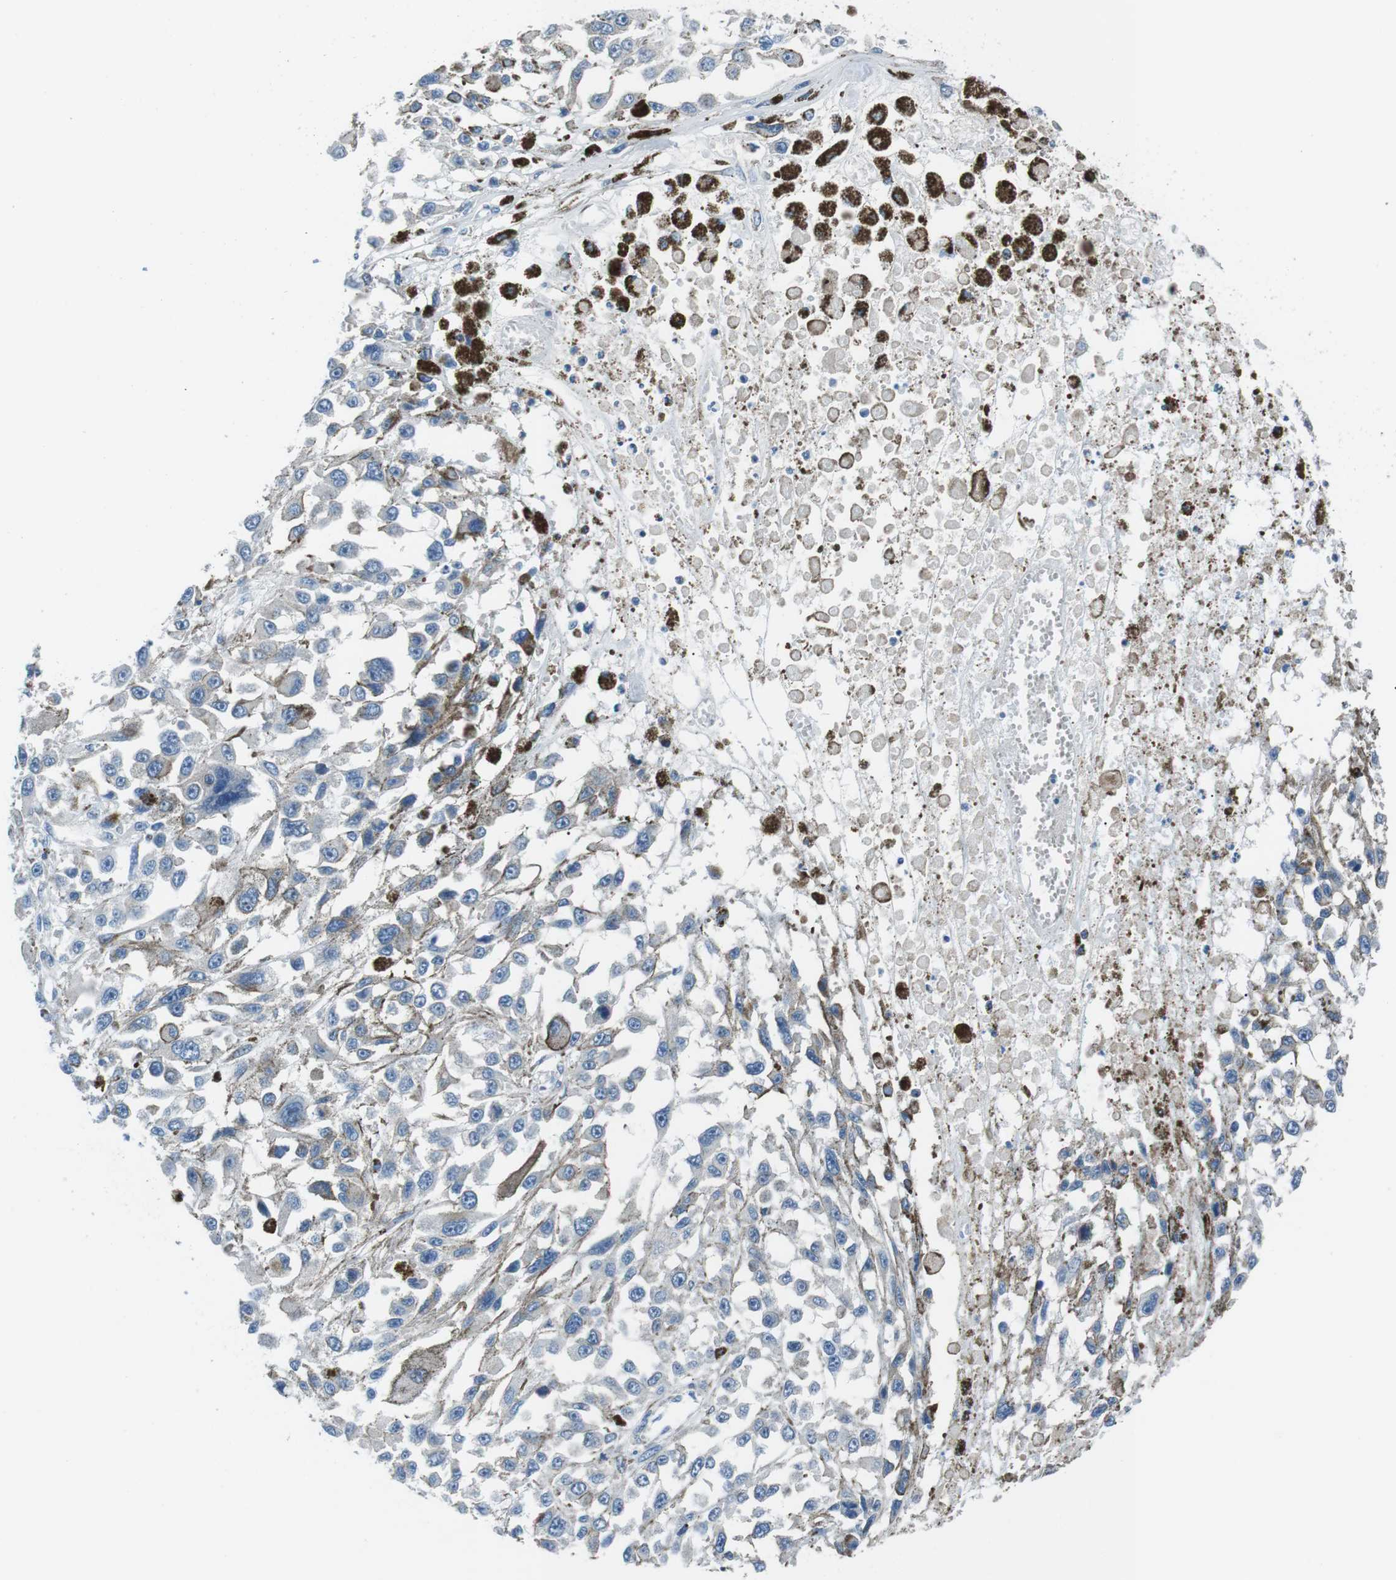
{"staining": {"intensity": "negative", "quantity": "none", "location": "none"}, "tissue": "melanoma", "cell_type": "Tumor cells", "image_type": "cancer", "snomed": [{"axis": "morphology", "description": "Malignant melanoma, Metastatic site"}, {"axis": "topography", "description": "Lymph node"}], "caption": "Tumor cells are negative for protein expression in human malignant melanoma (metastatic site).", "gene": "BLNK", "patient": {"sex": "male", "age": 59}}